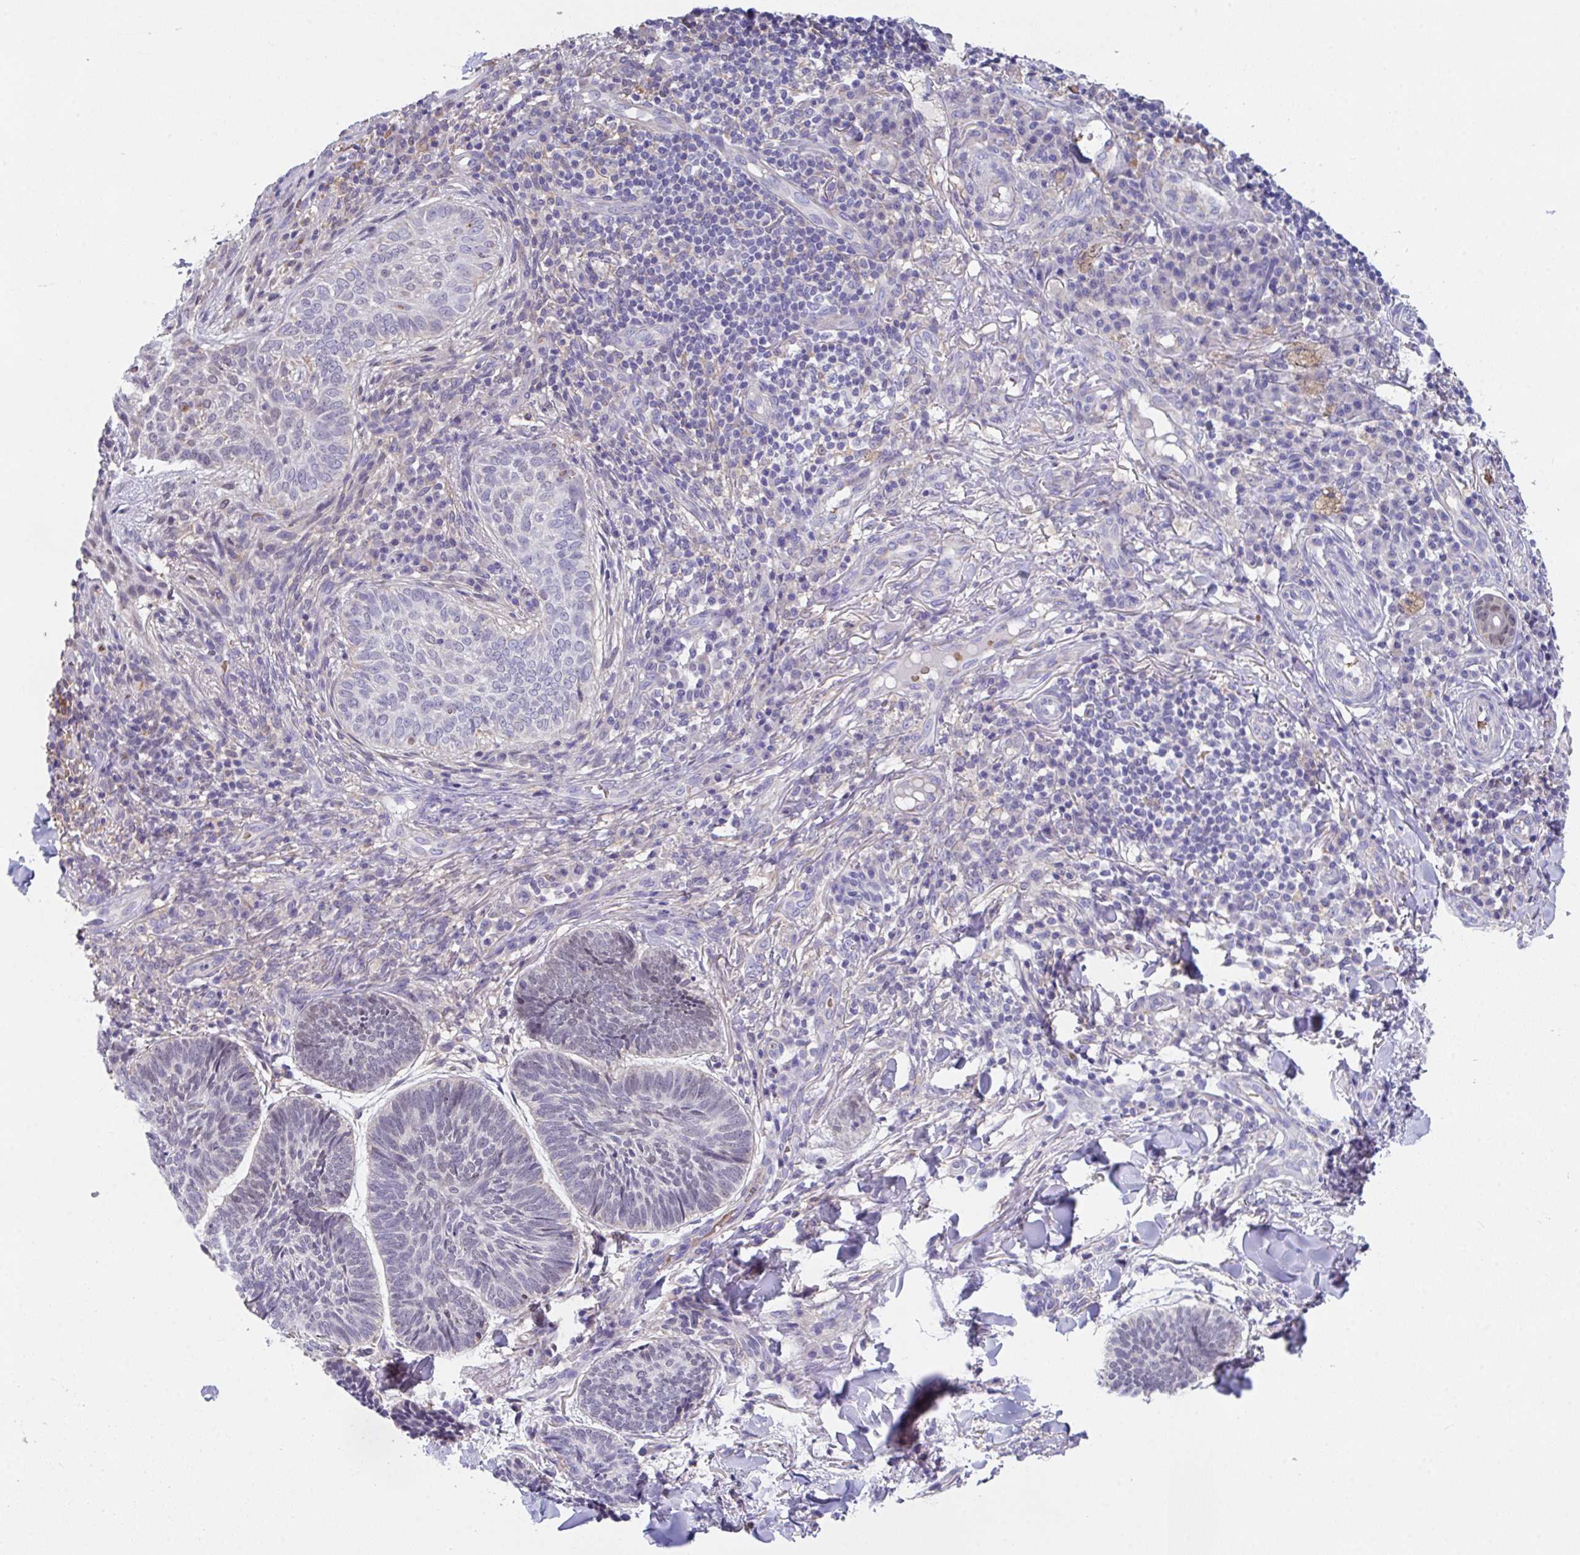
{"staining": {"intensity": "negative", "quantity": "none", "location": "none"}, "tissue": "skin cancer", "cell_type": "Tumor cells", "image_type": "cancer", "snomed": [{"axis": "morphology", "description": "Normal tissue, NOS"}, {"axis": "morphology", "description": "Basal cell carcinoma"}, {"axis": "topography", "description": "Skin"}], "caption": "Tumor cells are negative for brown protein staining in skin cancer (basal cell carcinoma).", "gene": "TFAP2C", "patient": {"sex": "male", "age": 50}}